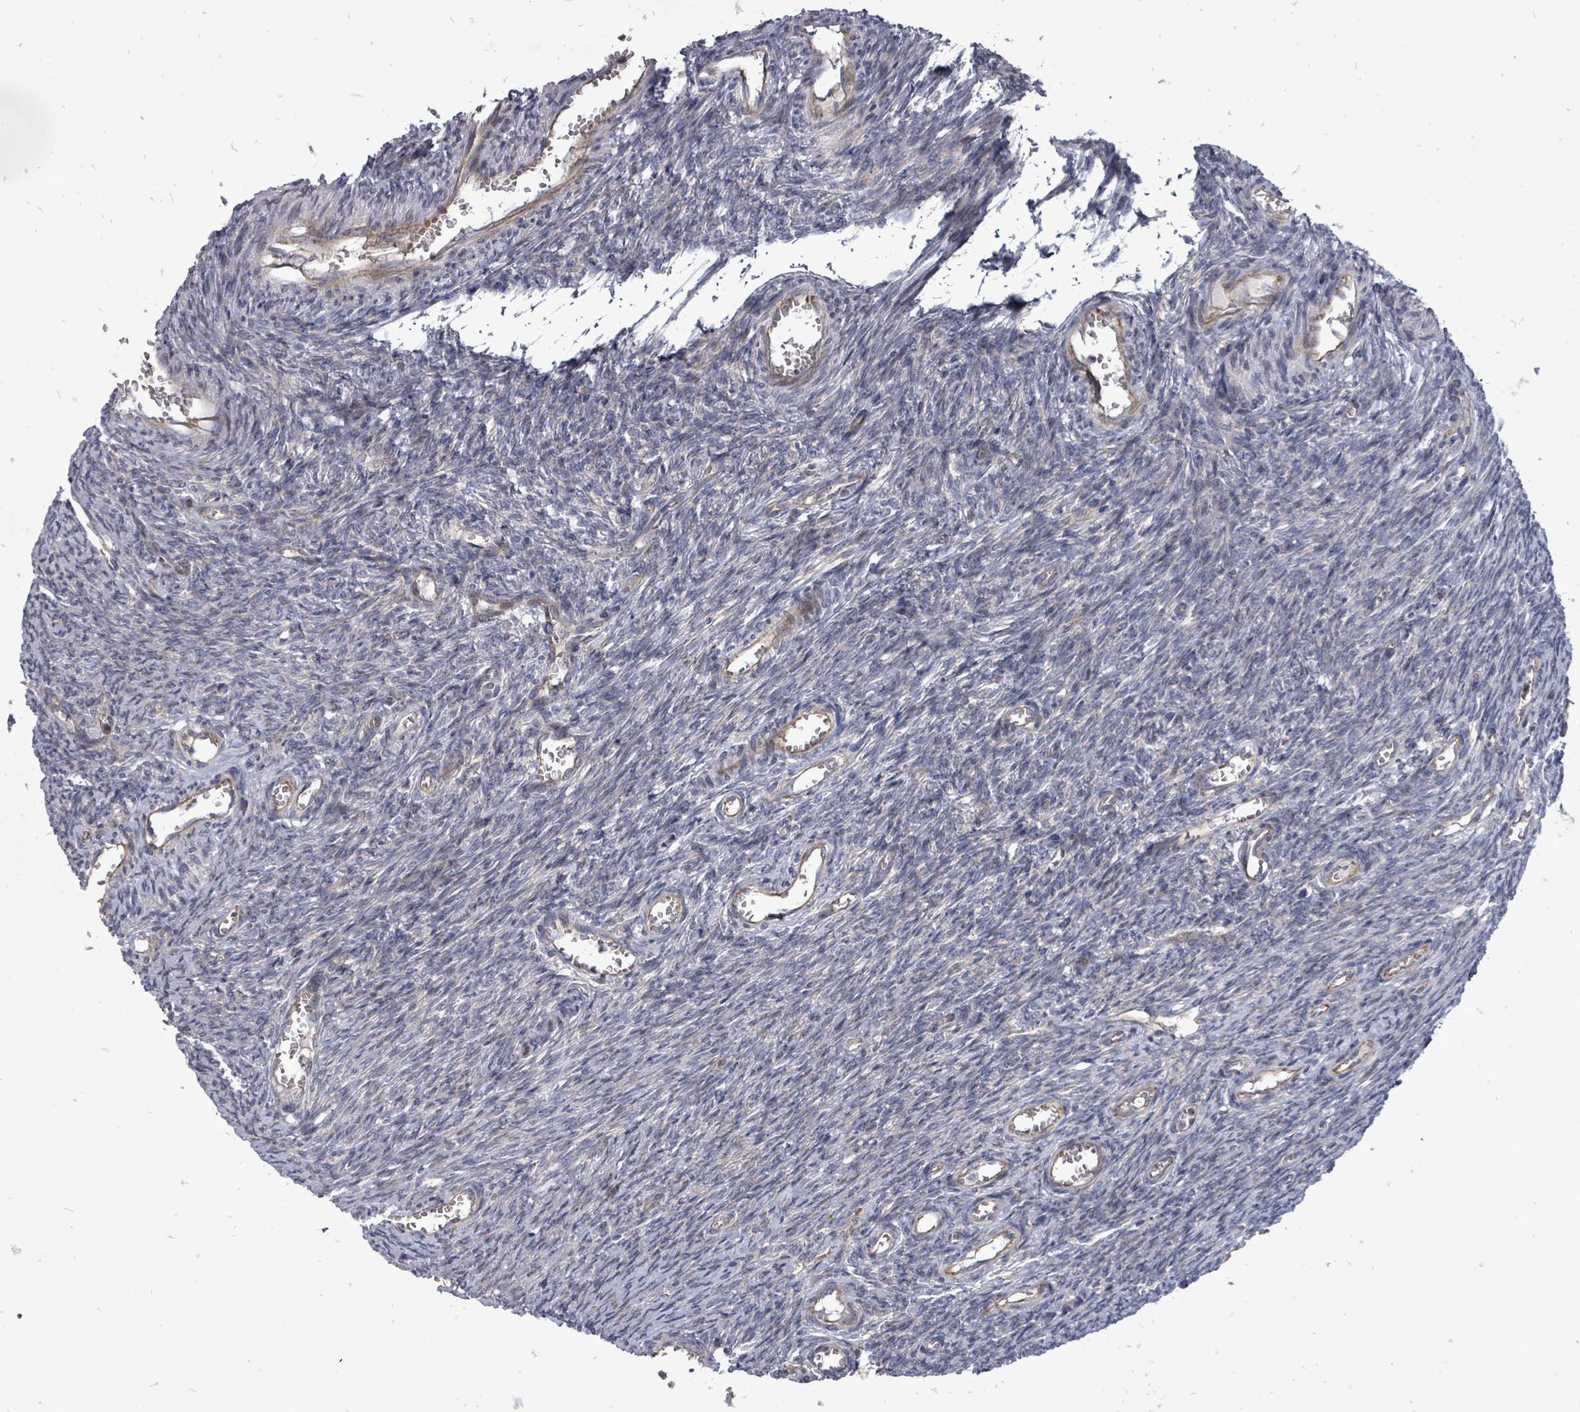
{"staining": {"intensity": "negative", "quantity": "none", "location": "none"}, "tissue": "ovary", "cell_type": "Ovarian stroma cells", "image_type": "normal", "snomed": [{"axis": "morphology", "description": "Normal tissue, NOS"}, {"axis": "topography", "description": "Ovary"}], "caption": "The immunohistochemistry (IHC) photomicrograph has no significant staining in ovarian stroma cells of ovary.", "gene": "RALGAPB", "patient": {"sex": "female", "age": 44}}